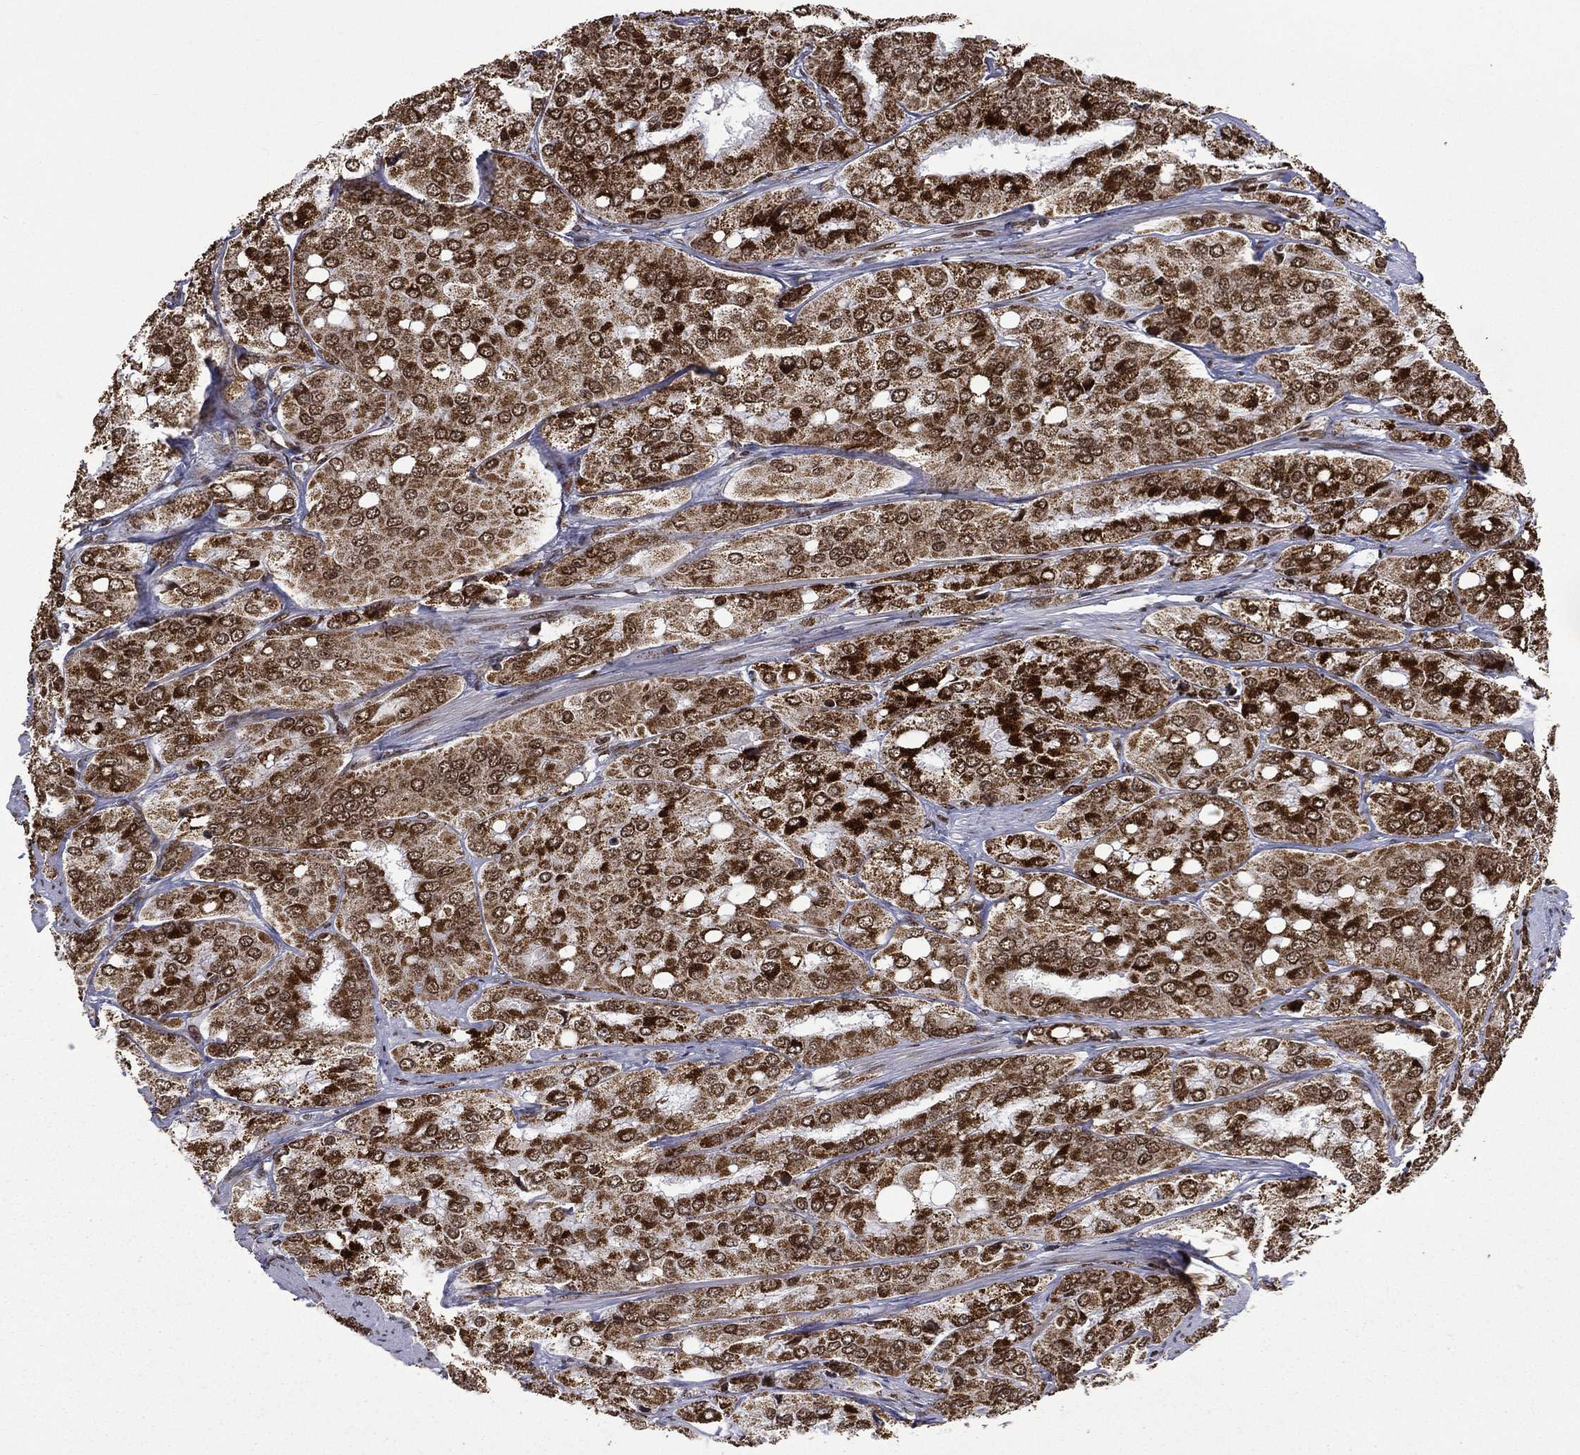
{"staining": {"intensity": "strong", "quantity": ">75%", "location": "cytoplasmic/membranous,nuclear"}, "tissue": "prostate cancer", "cell_type": "Tumor cells", "image_type": "cancer", "snomed": [{"axis": "morphology", "description": "Adenocarcinoma, Low grade"}, {"axis": "topography", "description": "Prostate"}], "caption": "This is a histology image of immunohistochemistry (IHC) staining of prostate cancer (low-grade adenocarcinoma), which shows strong expression in the cytoplasmic/membranous and nuclear of tumor cells.", "gene": "C5orf24", "patient": {"sex": "male", "age": 69}}